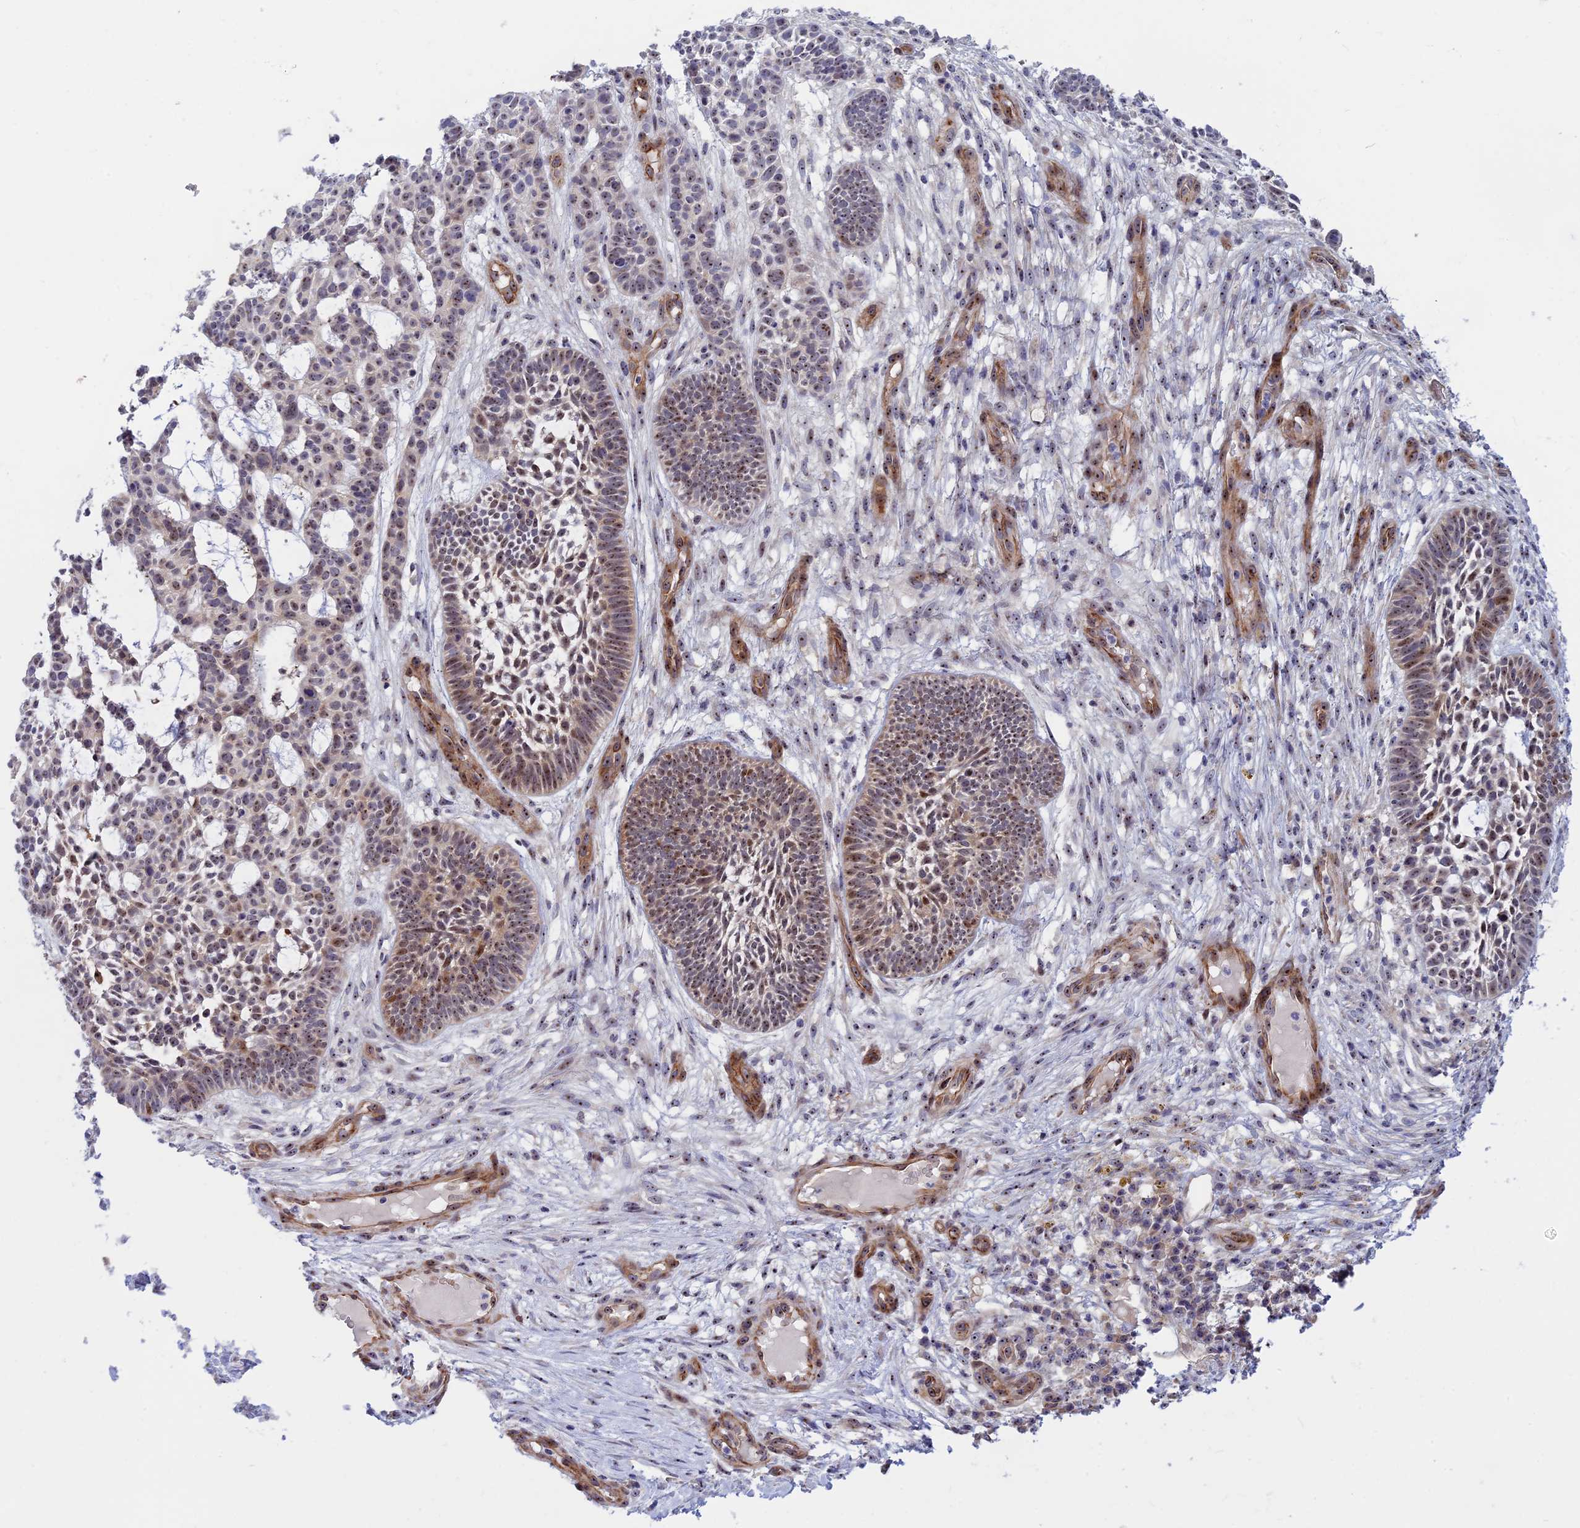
{"staining": {"intensity": "moderate", "quantity": "25%-75%", "location": "nuclear"}, "tissue": "skin cancer", "cell_type": "Tumor cells", "image_type": "cancer", "snomed": [{"axis": "morphology", "description": "Basal cell carcinoma"}, {"axis": "topography", "description": "Skin"}], "caption": "Moderate nuclear protein staining is seen in approximately 25%-75% of tumor cells in basal cell carcinoma (skin).", "gene": "DBNDD1", "patient": {"sex": "male", "age": 89}}